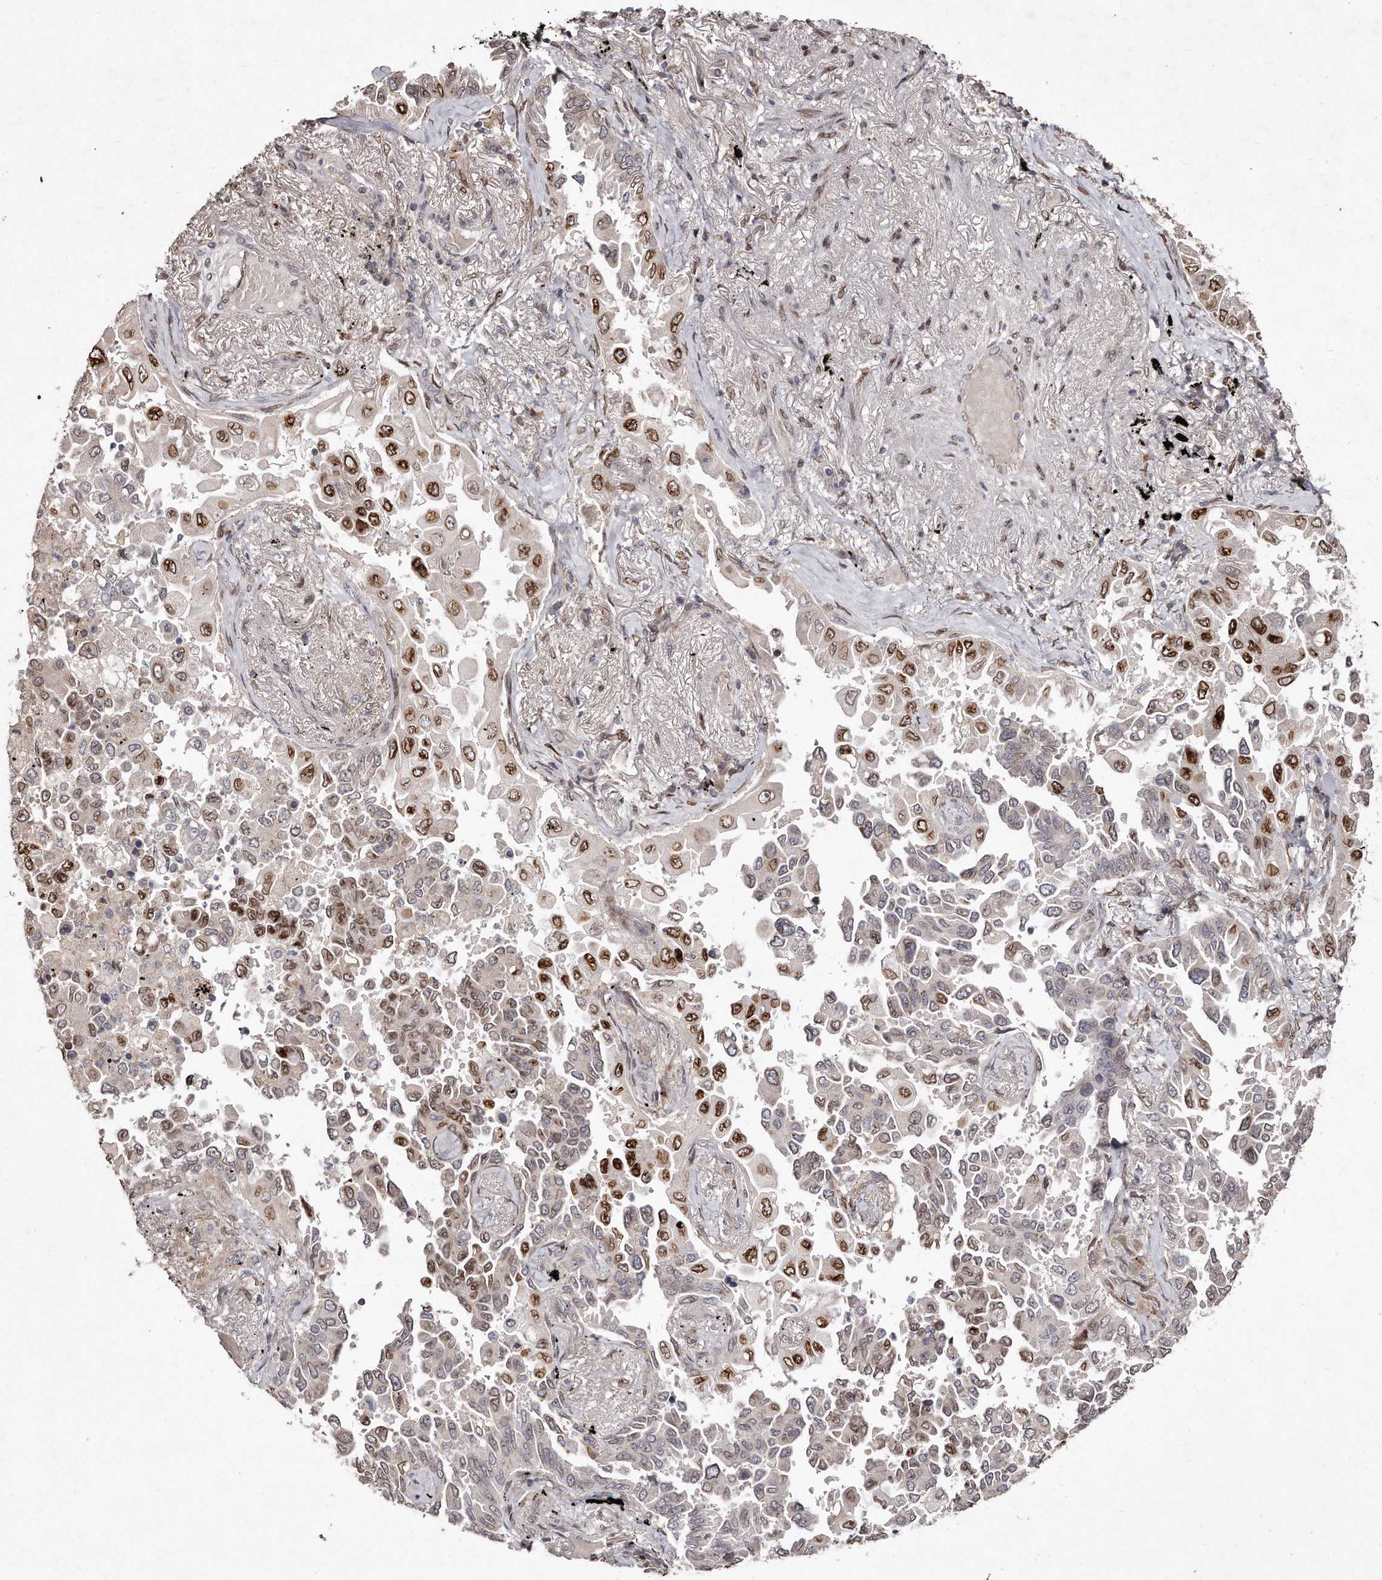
{"staining": {"intensity": "strong", "quantity": "<25%", "location": "cytoplasmic/membranous,nuclear"}, "tissue": "lung cancer", "cell_type": "Tumor cells", "image_type": "cancer", "snomed": [{"axis": "morphology", "description": "Adenocarcinoma, NOS"}, {"axis": "topography", "description": "Lung"}], "caption": "Lung adenocarcinoma was stained to show a protein in brown. There is medium levels of strong cytoplasmic/membranous and nuclear expression in about <25% of tumor cells.", "gene": "HASPIN", "patient": {"sex": "female", "age": 67}}